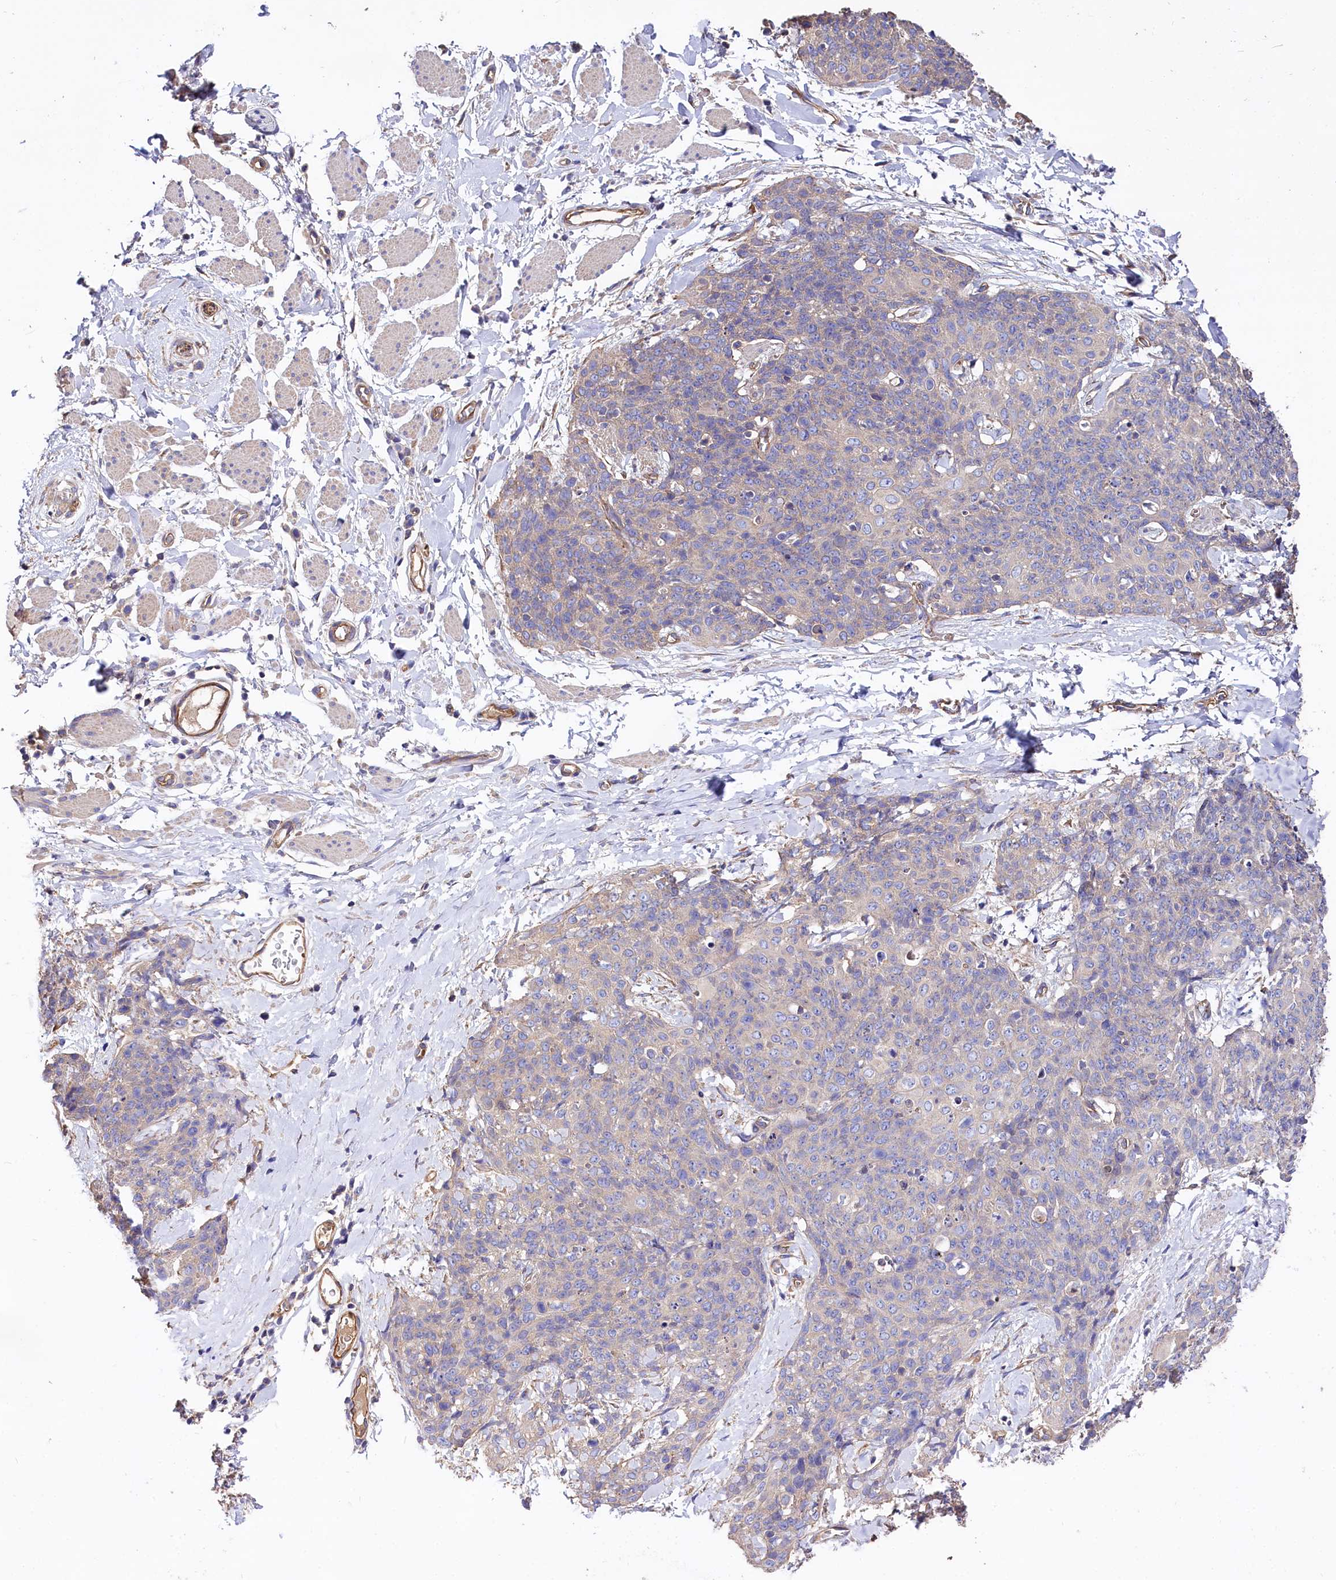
{"staining": {"intensity": "negative", "quantity": "none", "location": "none"}, "tissue": "skin cancer", "cell_type": "Tumor cells", "image_type": "cancer", "snomed": [{"axis": "morphology", "description": "Squamous cell carcinoma, NOS"}, {"axis": "topography", "description": "Skin"}, {"axis": "topography", "description": "Vulva"}], "caption": "An immunohistochemistry micrograph of squamous cell carcinoma (skin) is shown. There is no staining in tumor cells of squamous cell carcinoma (skin).", "gene": "FCHSD2", "patient": {"sex": "female", "age": 85}}